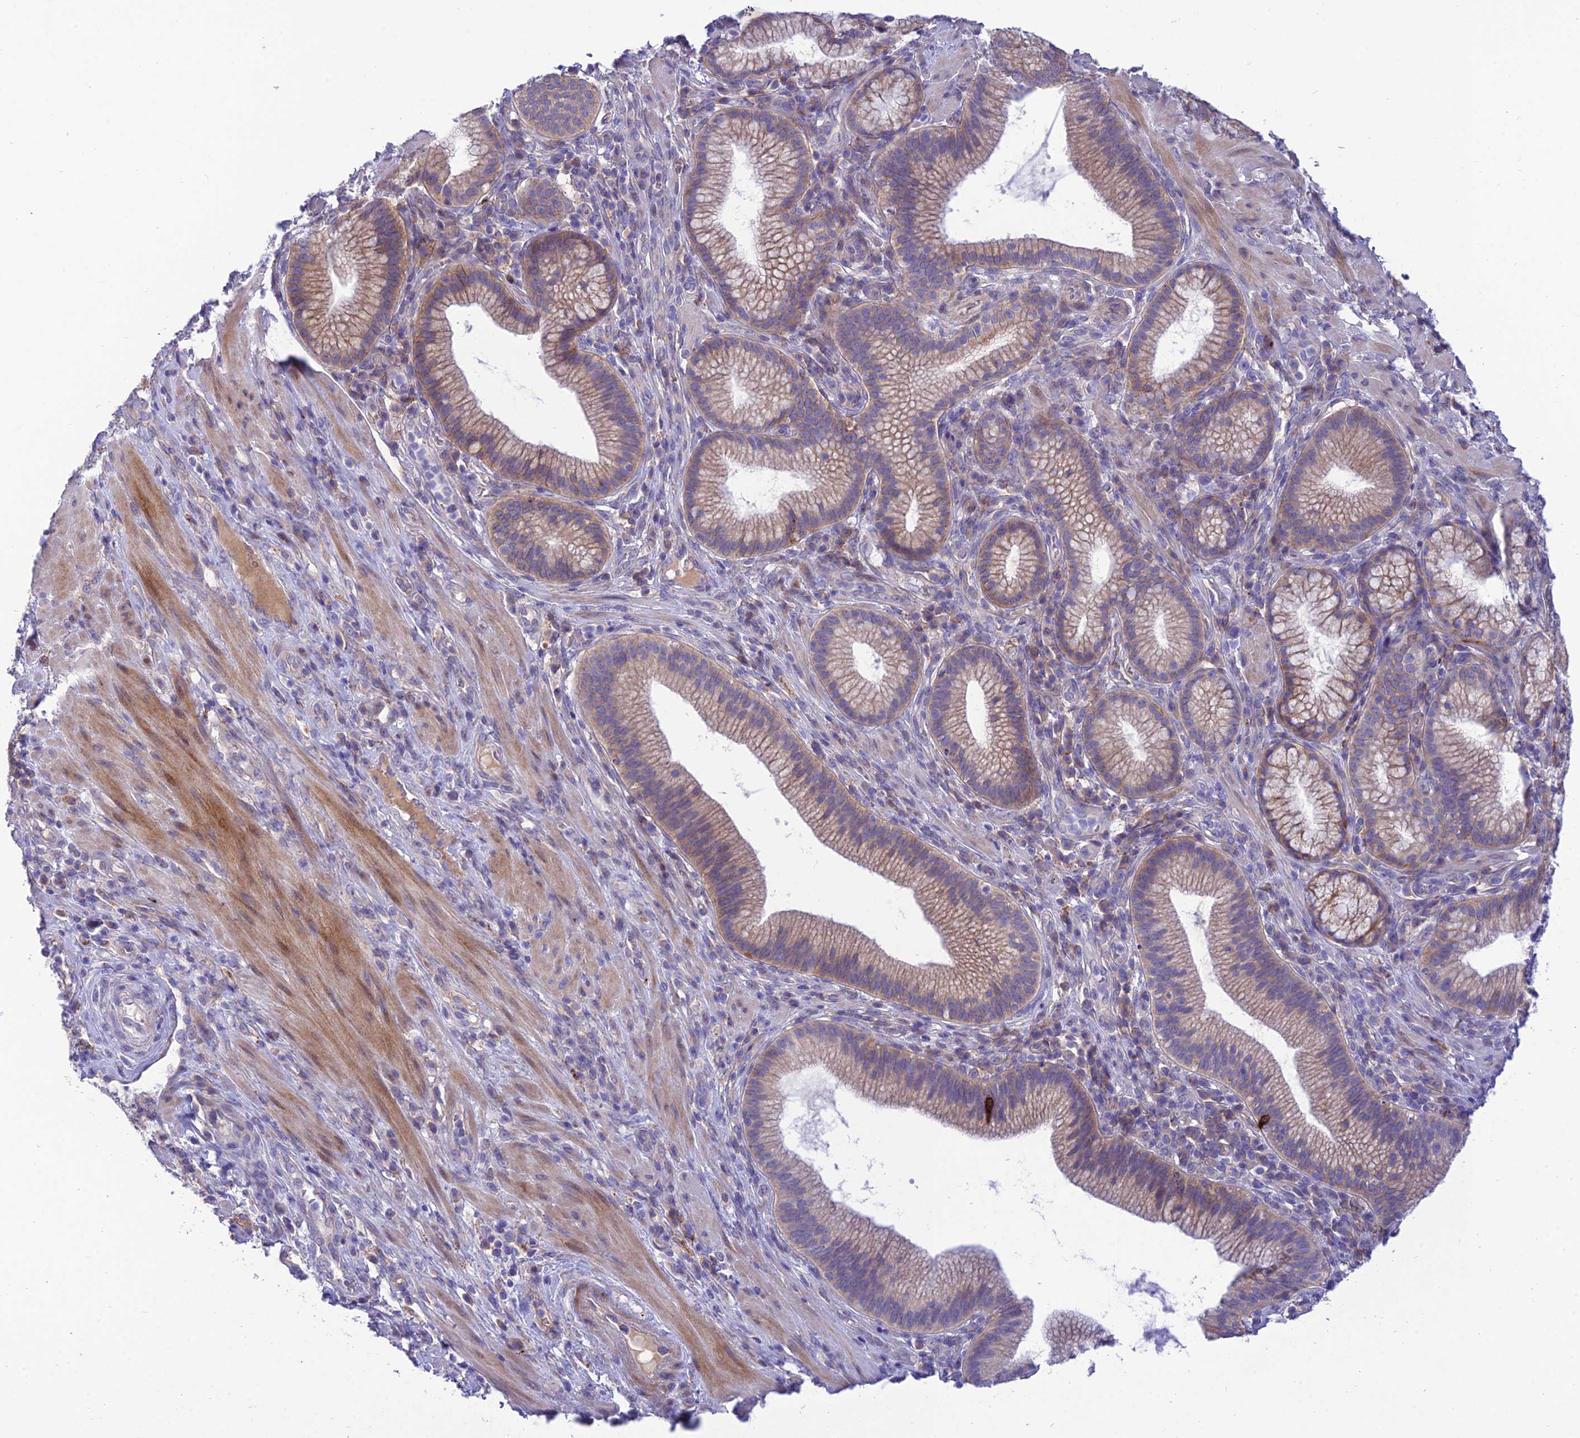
{"staining": {"intensity": "weak", "quantity": ">75%", "location": "cytoplasmic/membranous"}, "tissue": "pancreatic cancer", "cell_type": "Tumor cells", "image_type": "cancer", "snomed": [{"axis": "morphology", "description": "Adenocarcinoma, NOS"}, {"axis": "topography", "description": "Pancreas"}], "caption": "A brown stain highlights weak cytoplasmic/membranous positivity of a protein in human pancreatic cancer (adenocarcinoma) tumor cells. Nuclei are stained in blue.", "gene": "CCDC157", "patient": {"sex": "male", "age": 72}}